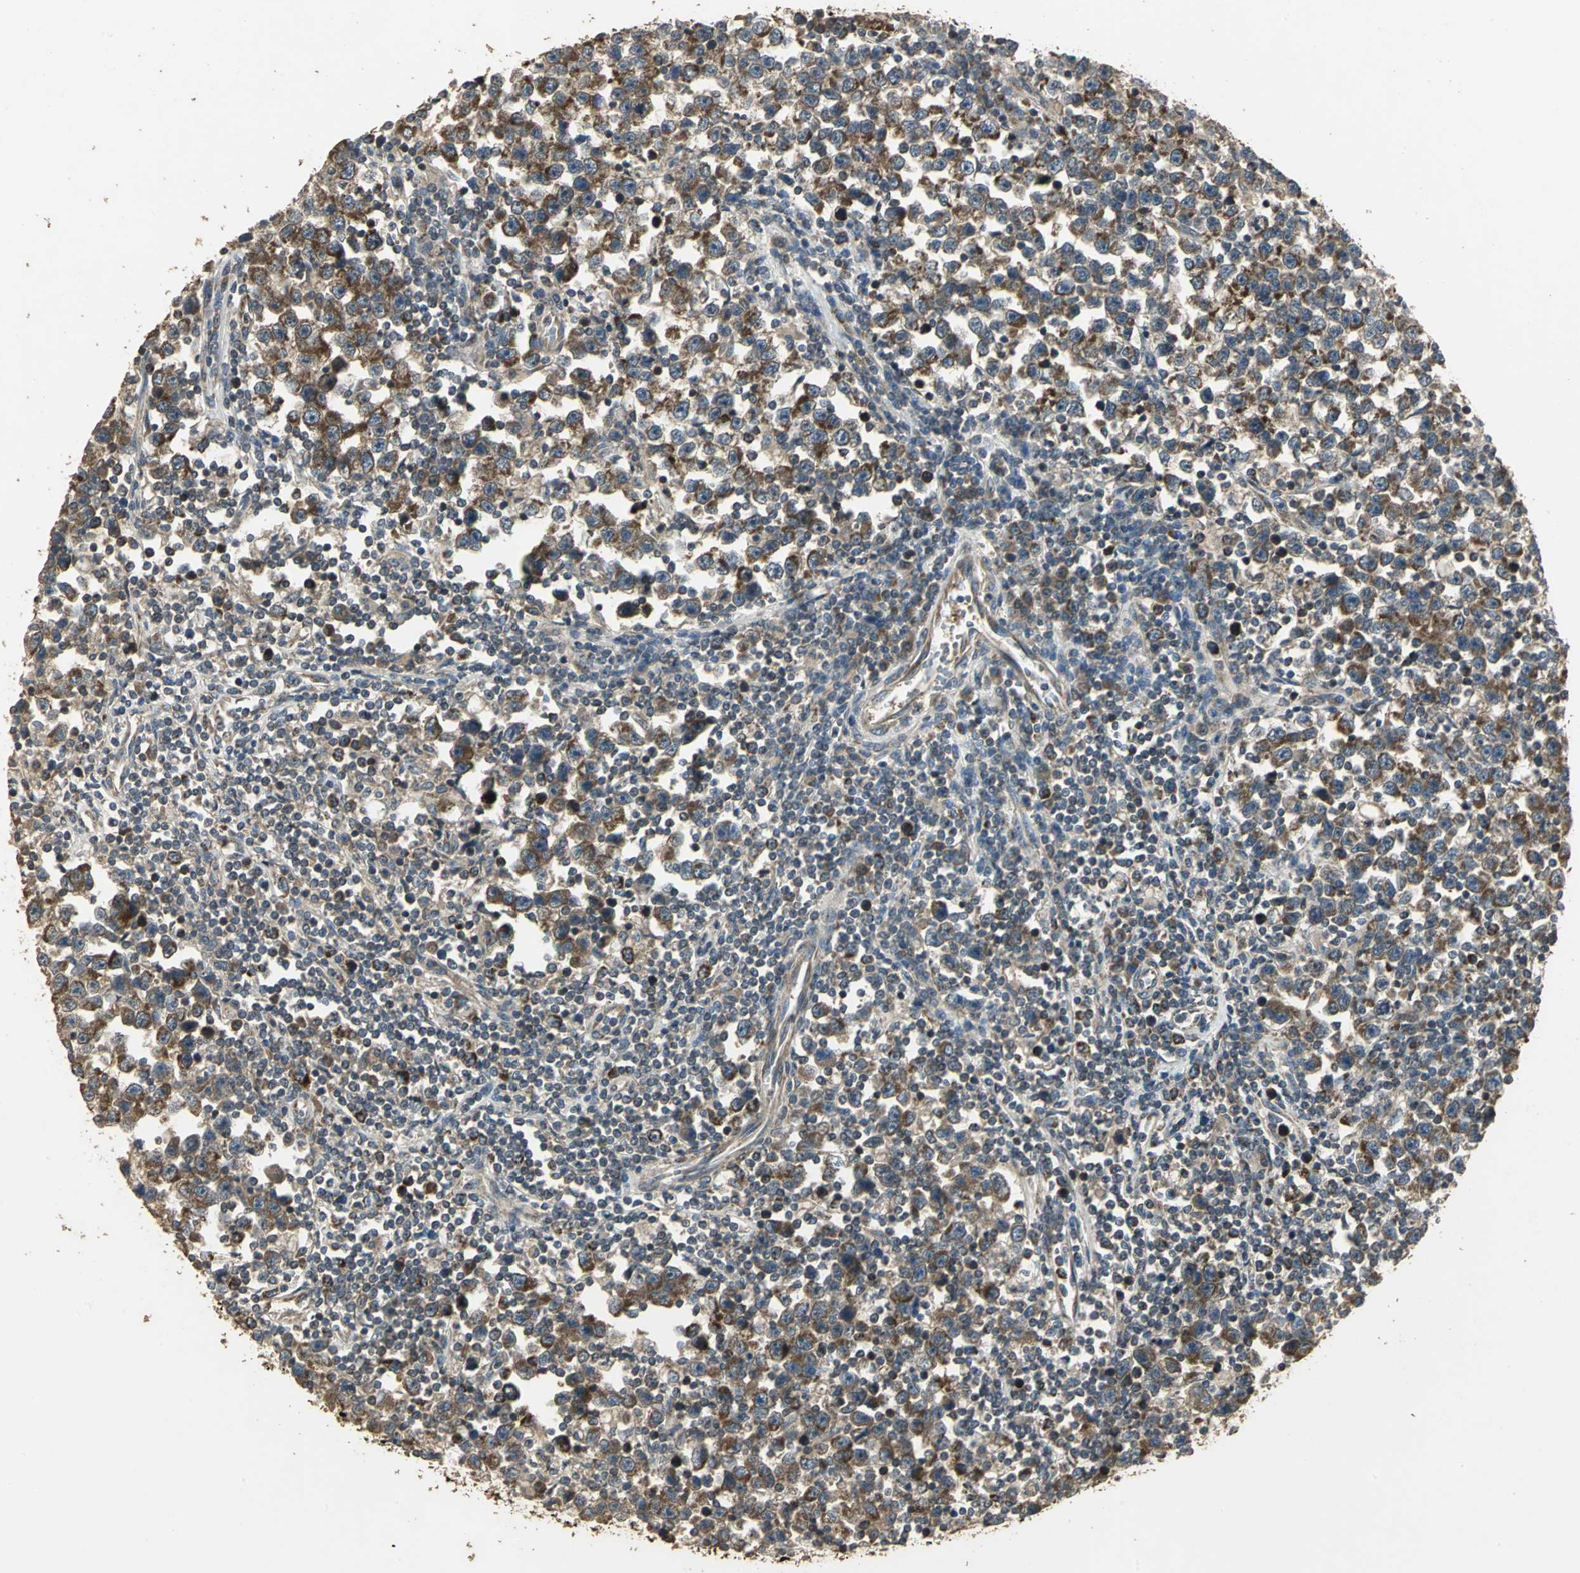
{"staining": {"intensity": "strong", "quantity": ">75%", "location": "cytoplasmic/membranous"}, "tissue": "testis cancer", "cell_type": "Tumor cells", "image_type": "cancer", "snomed": [{"axis": "morphology", "description": "Seminoma, NOS"}, {"axis": "topography", "description": "Testis"}], "caption": "Human testis seminoma stained with a brown dye exhibits strong cytoplasmic/membranous positive positivity in approximately >75% of tumor cells.", "gene": "KANK1", "patient": {"sex": "male", "age": 43}}